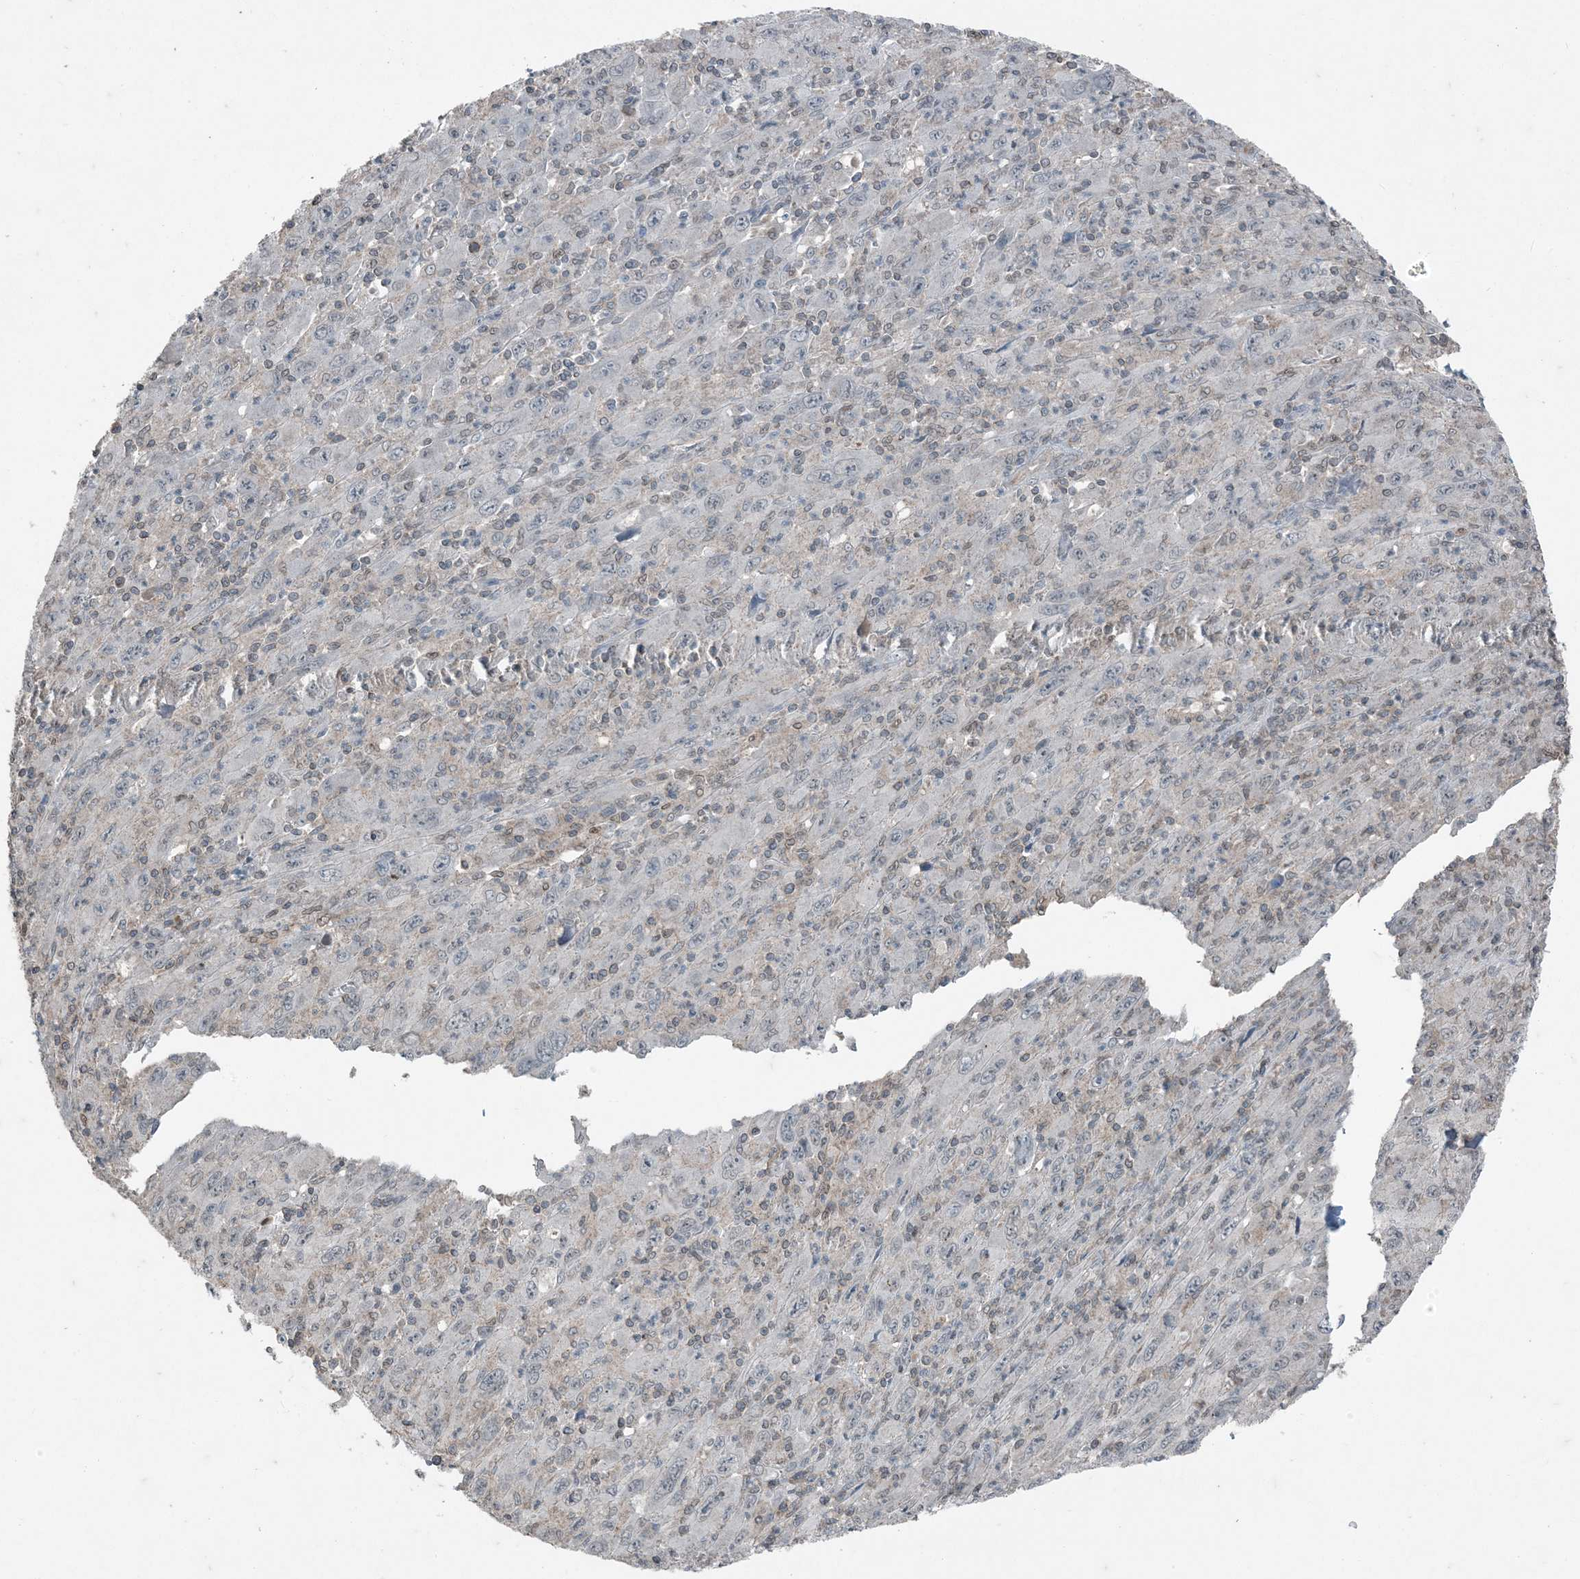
{"staining": {"intensity": "negative", "quantity": "none", "location": "none"}, "tissue": "melanoma", "cell_type": "Tumor cells", "image_type": "cancer", "snomed": [{"axis": "morphology", "description": "Malignant melanoma, Metastatic site"}, {"axis": "topography", "description": "Skin"}], "caption": "The image reveals no significant positivity in tumor cells of melanoma.", "gene": "GNL1", "patient": {"sex": "female", "age": 56}}